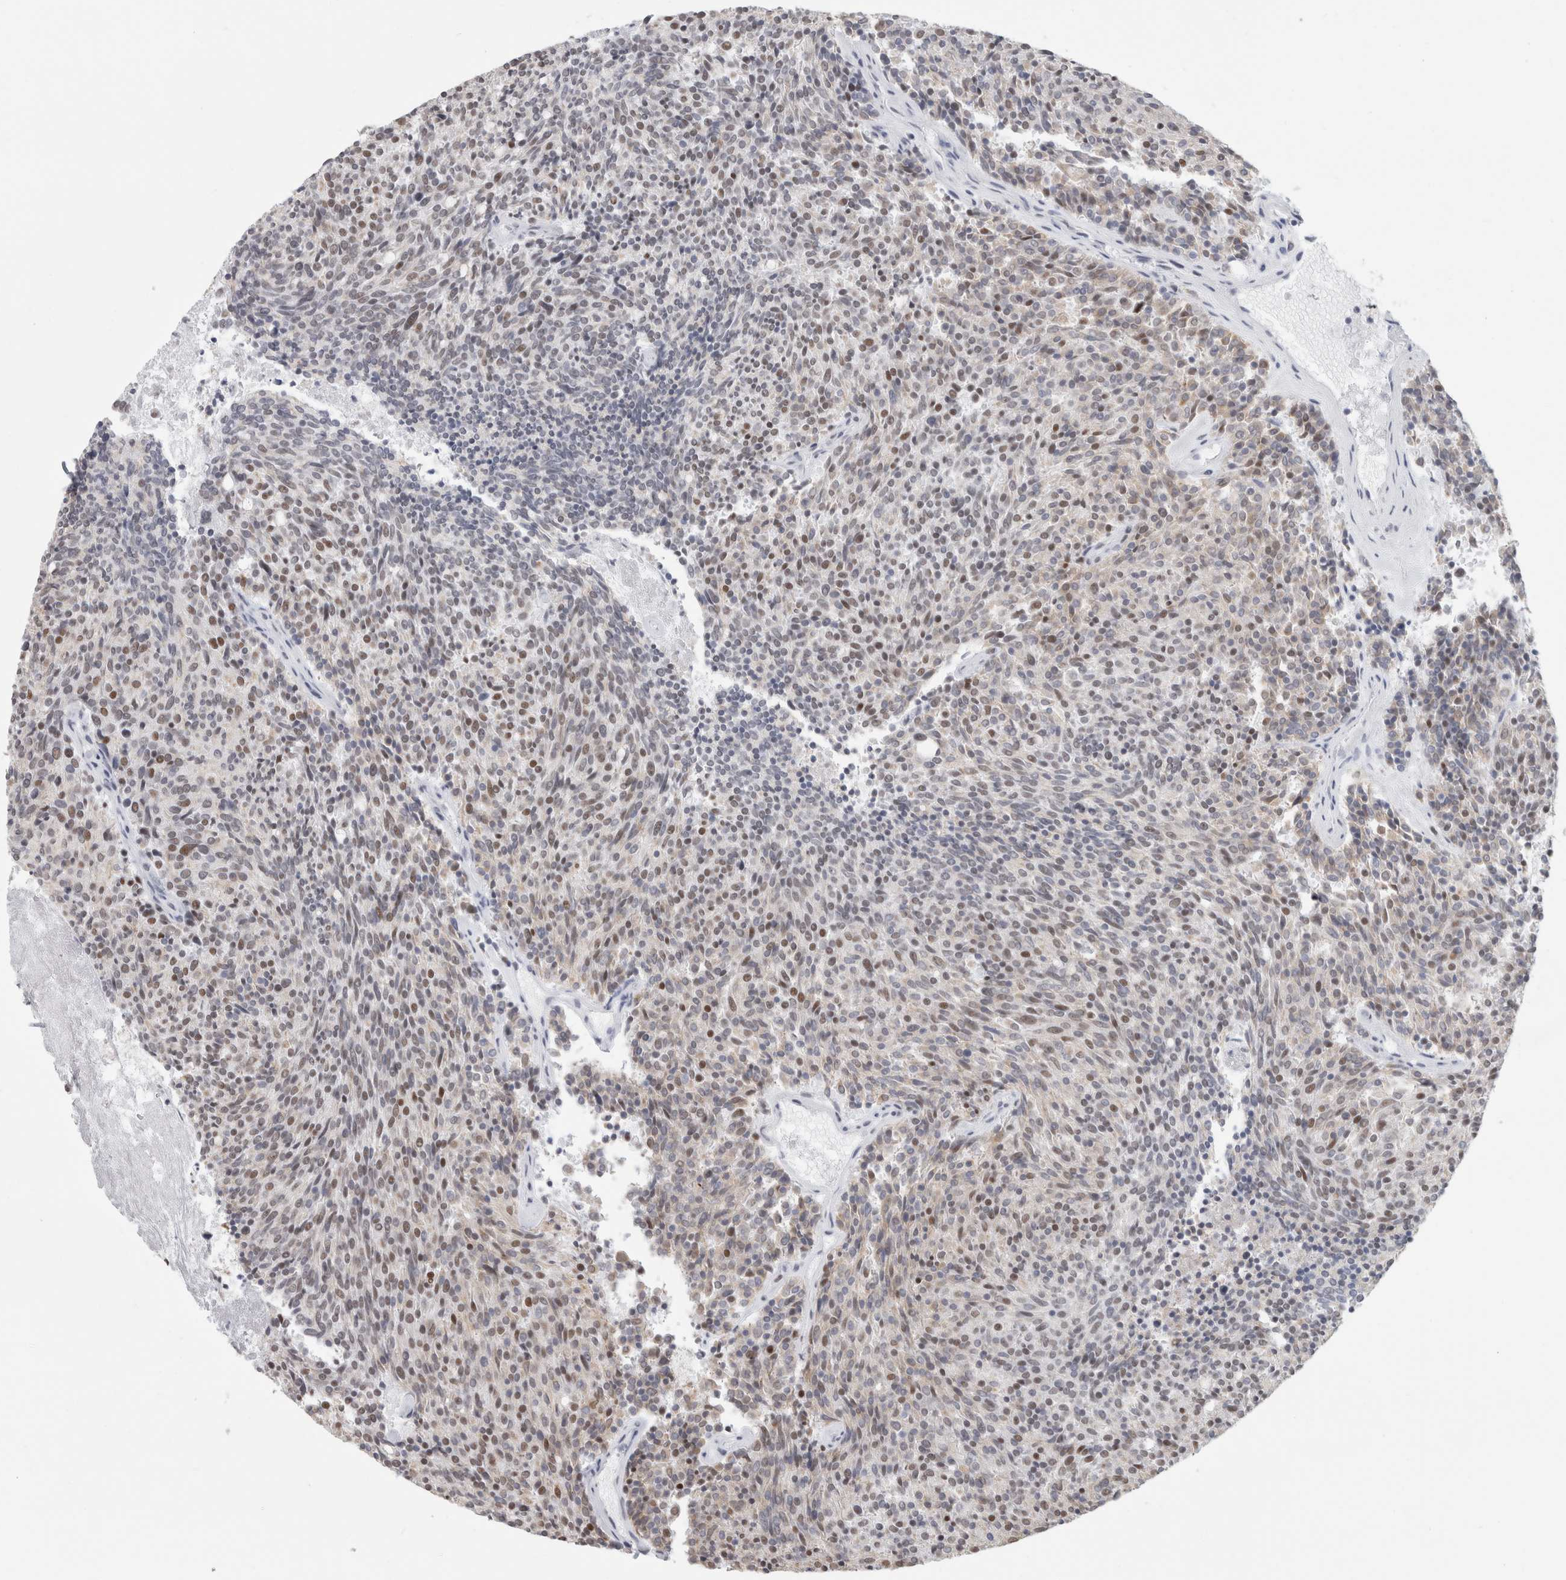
{"staining": {"intensity": "moderate", "quantity": "25%-75%", "location": "nuclear"}, "tissue": "carcinoid", "cell_type": "Tumor cells", "image_type": "cancer", "snomed": [{"axis": "morphology", "description": "Carcinoid, malignant, NOS"}, {"axis": "topography", "description": "Pancreas"}], "caption": "Immunohistochemical staining of carcinoid (malignant) shows medium levels of moderate nuclear protein expression in about 25%-75% of tumor cells.", "gene": "SMARCC1", "patient": {"sex": "female", "age": 54}}